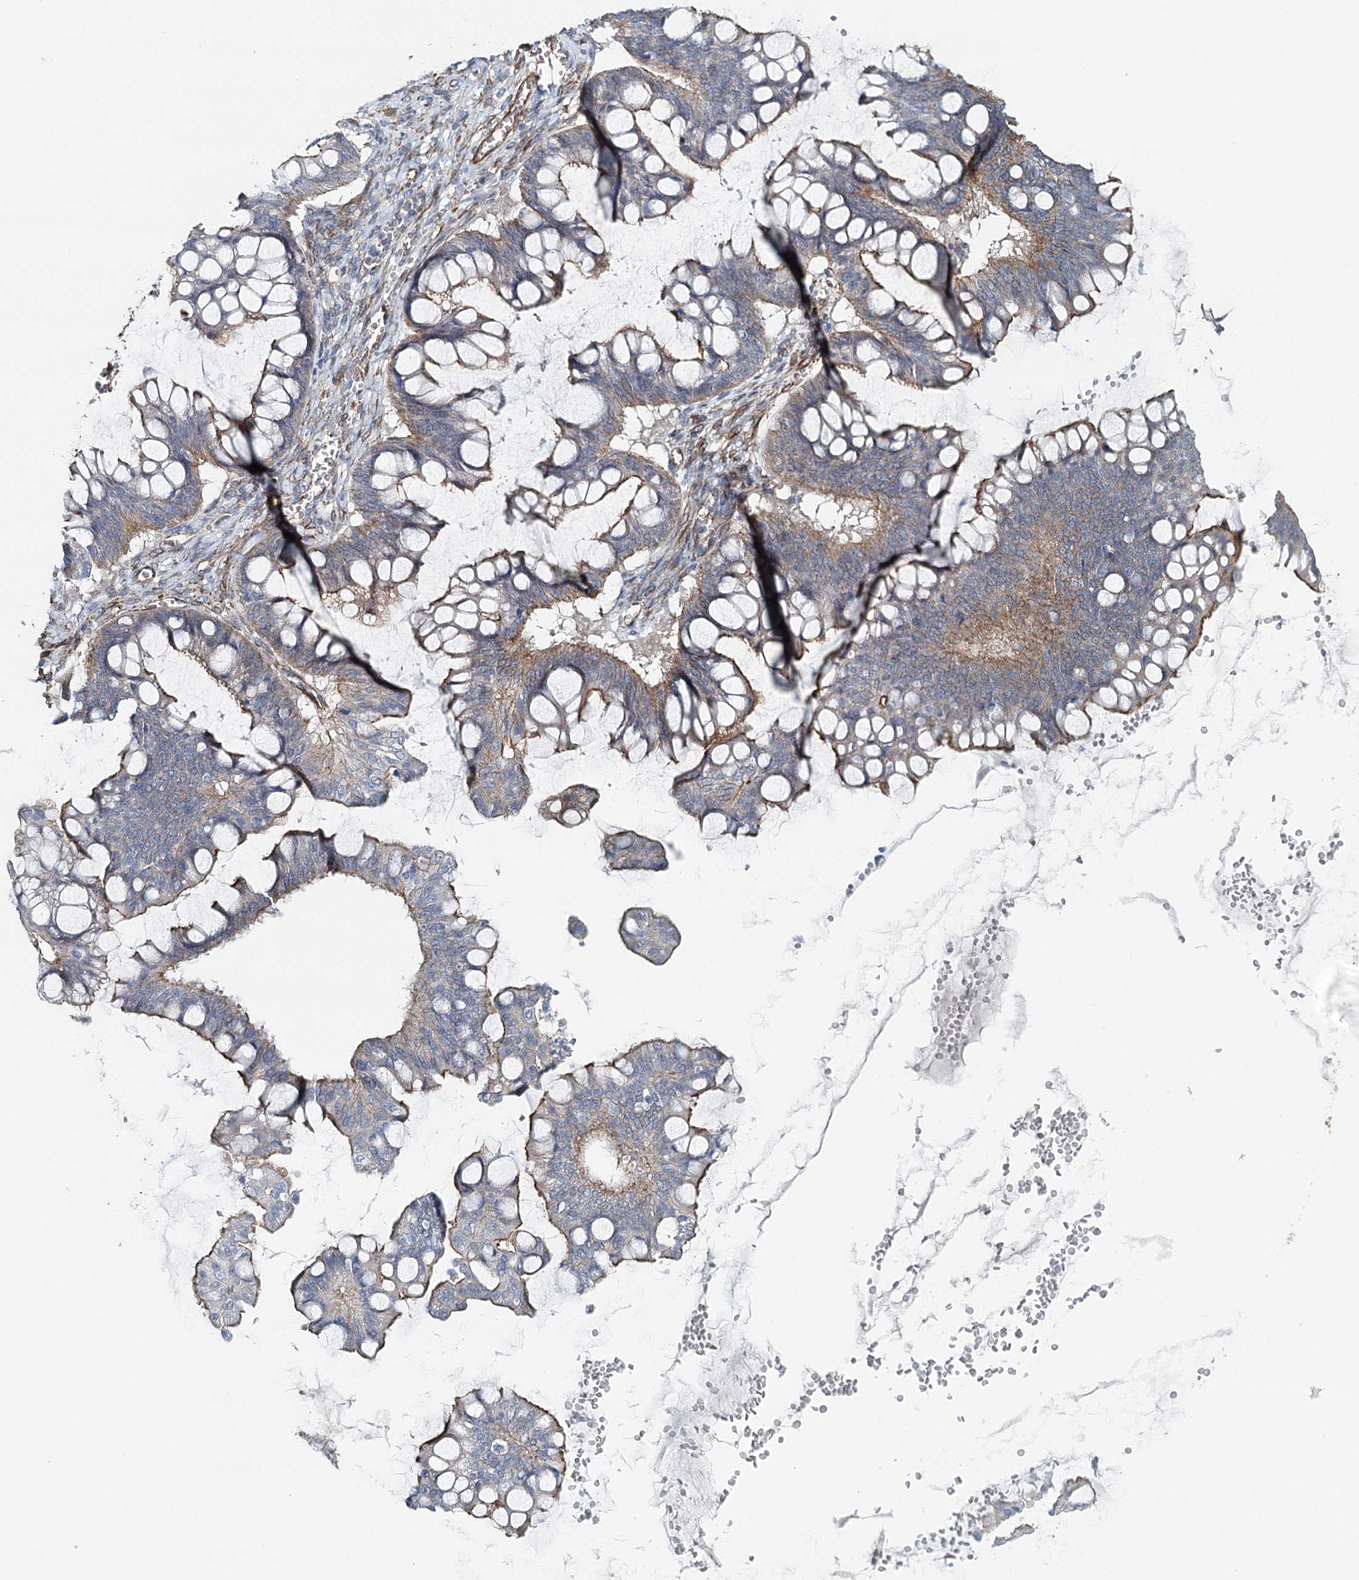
{"staining": {"intensity": "moderate", "quantity": ">75%", "location": "cytoplasmic/membranous"}, "tissue": "ovarian cancer", "cell_type": "Tumor cells", "image_type": "cancer", "snomed": [{"axis": "morphology", "description": "Cystadenocarcinoma, mucinous, NOS"}, {"axis": "topography", "description": "Ovary"}], "caption": "Moderate cytoplasmic/membranous positivity is seen in approximately >75% of tumor cells in ovarian mucinous cystadenocarcinoma.", "gene": "SYNPO", "patient": {"sex": "female", "age": 73}}